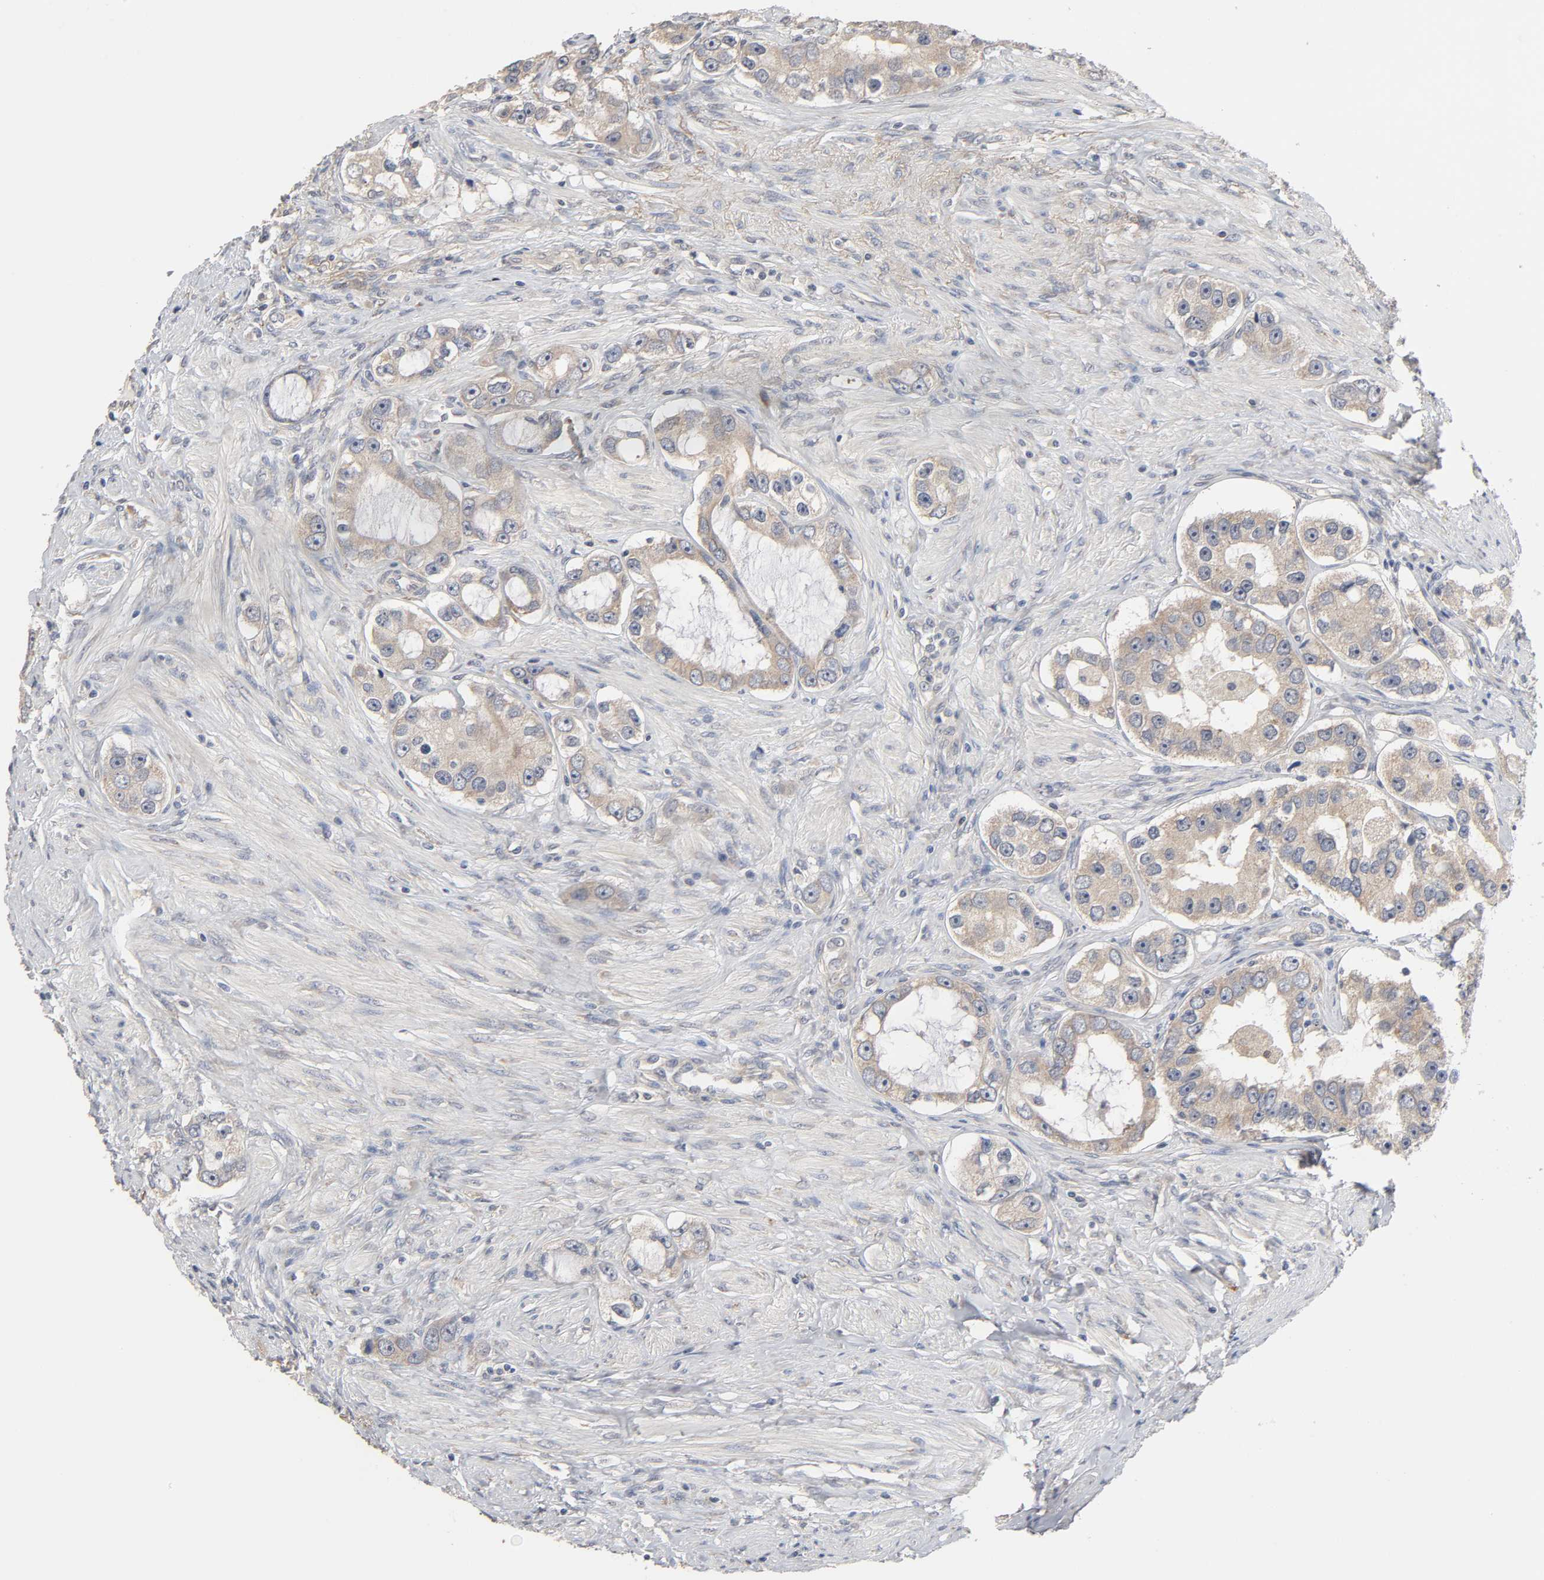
{"staining": {"intensity": "weak", "quantity": ">75%", "location": "cytoplasmic/membranous"}, "tissue": "prostate cancer", "cell_type": "Tumor cells", "image_type": "cancer", "snomed": [{"axis": "morphology", "description": "Adenocarcinoma, High grade"}, {"axis": "topography", "description": "Prostate"}], "caption": "Tumor cells reveal low levels of weak cytoplasmic/membranous expression in approximately >75% of cells in prostate cancer. The protein of interest is shown in brown color, while the nuclei are stained blue.", "gene": "HDLBP", "patient": {"sex": "male", "age": 63}}